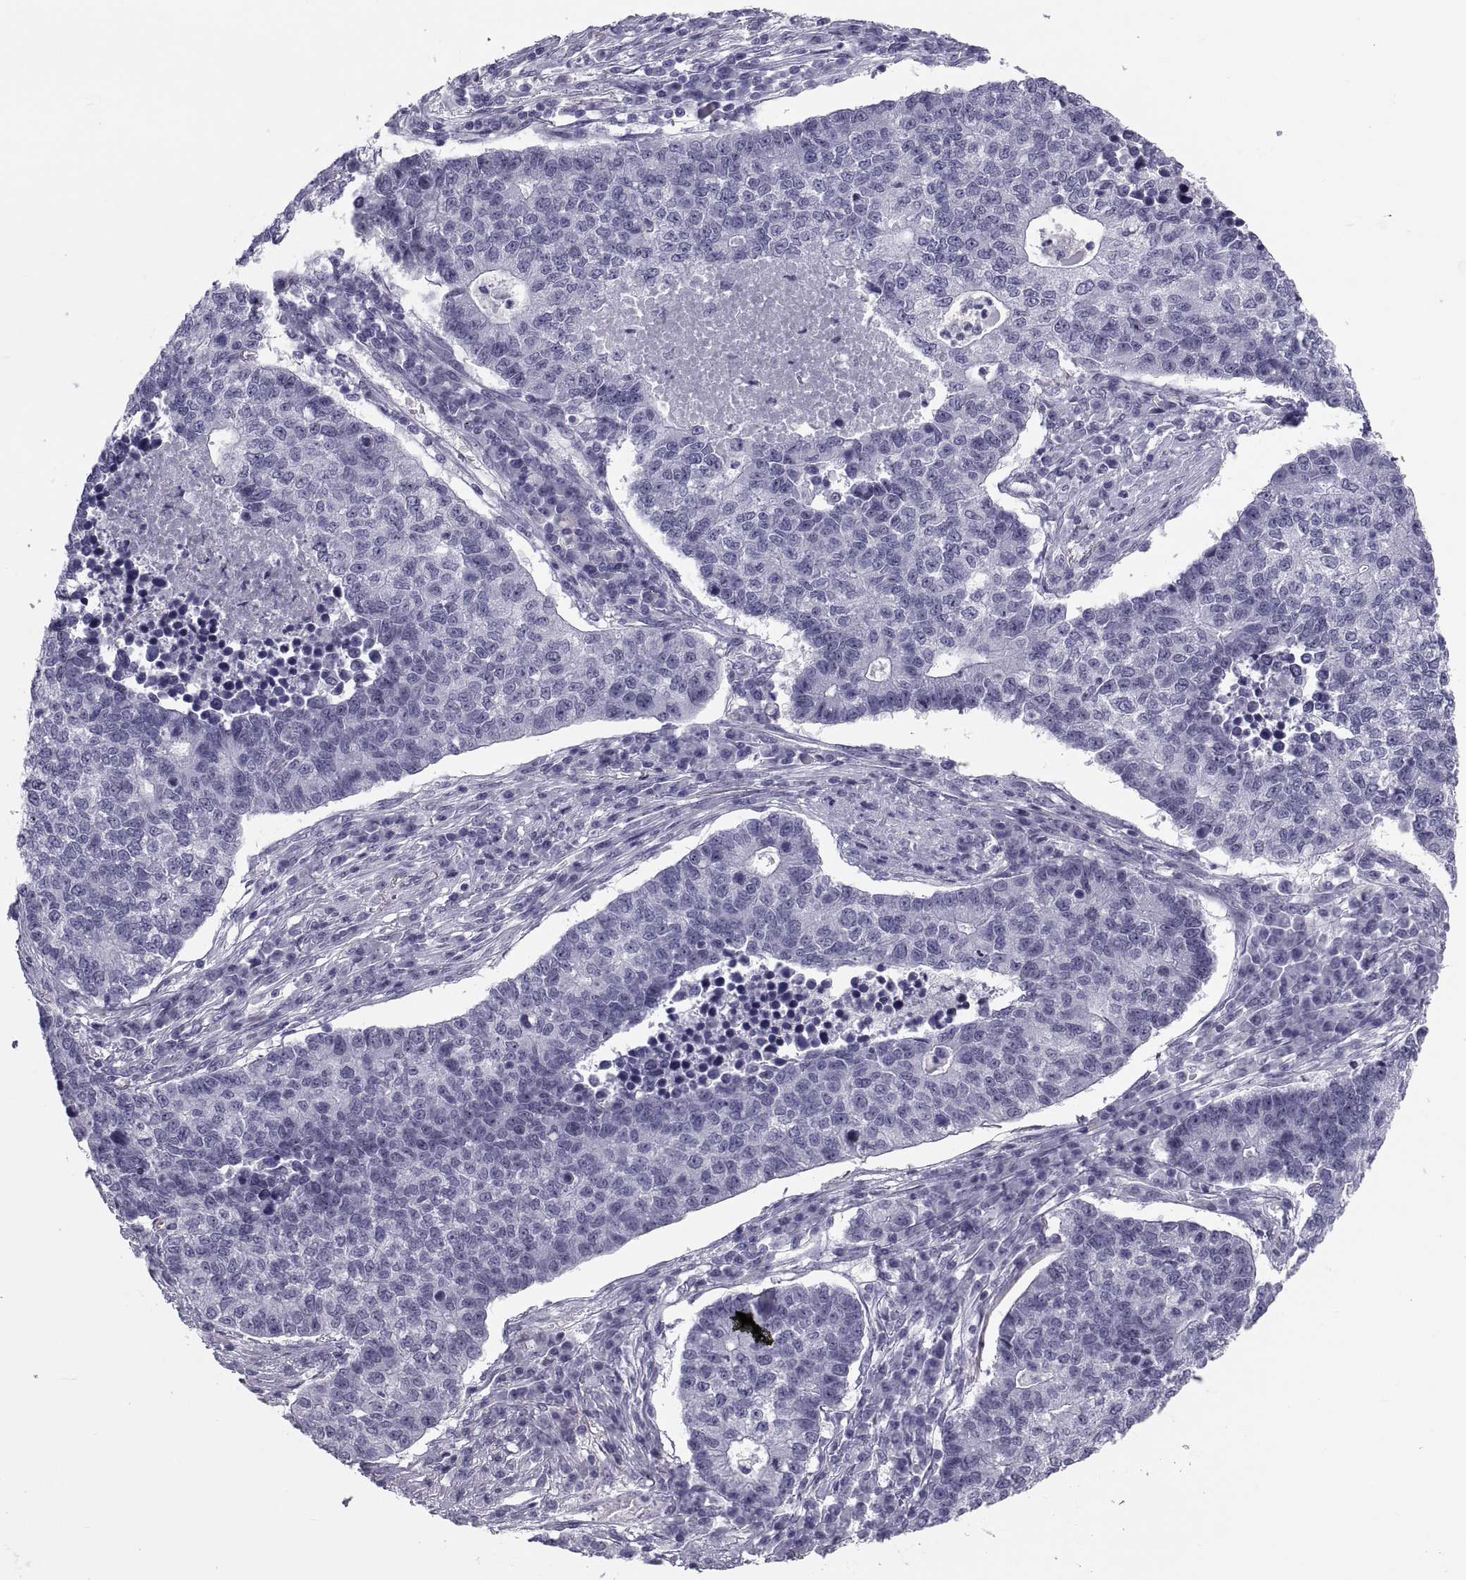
{"staining": {"intensity": "negative", "quantity": "none", "location": "none"}, "tissue": "lung cancer", "cell_type": "Tumor cells", "image_type": "cancer", "snomed": [{"axis": "morphology", "description": "Adenocarcinoma, NOS"}, {"axis": "topography", "description": "Lung"}], "caption": "The micrograph displays no significant expression in tumor cells of lung cancer.", "gene": "CRISP1", "patient": {"sex": "male", "age": 57}}